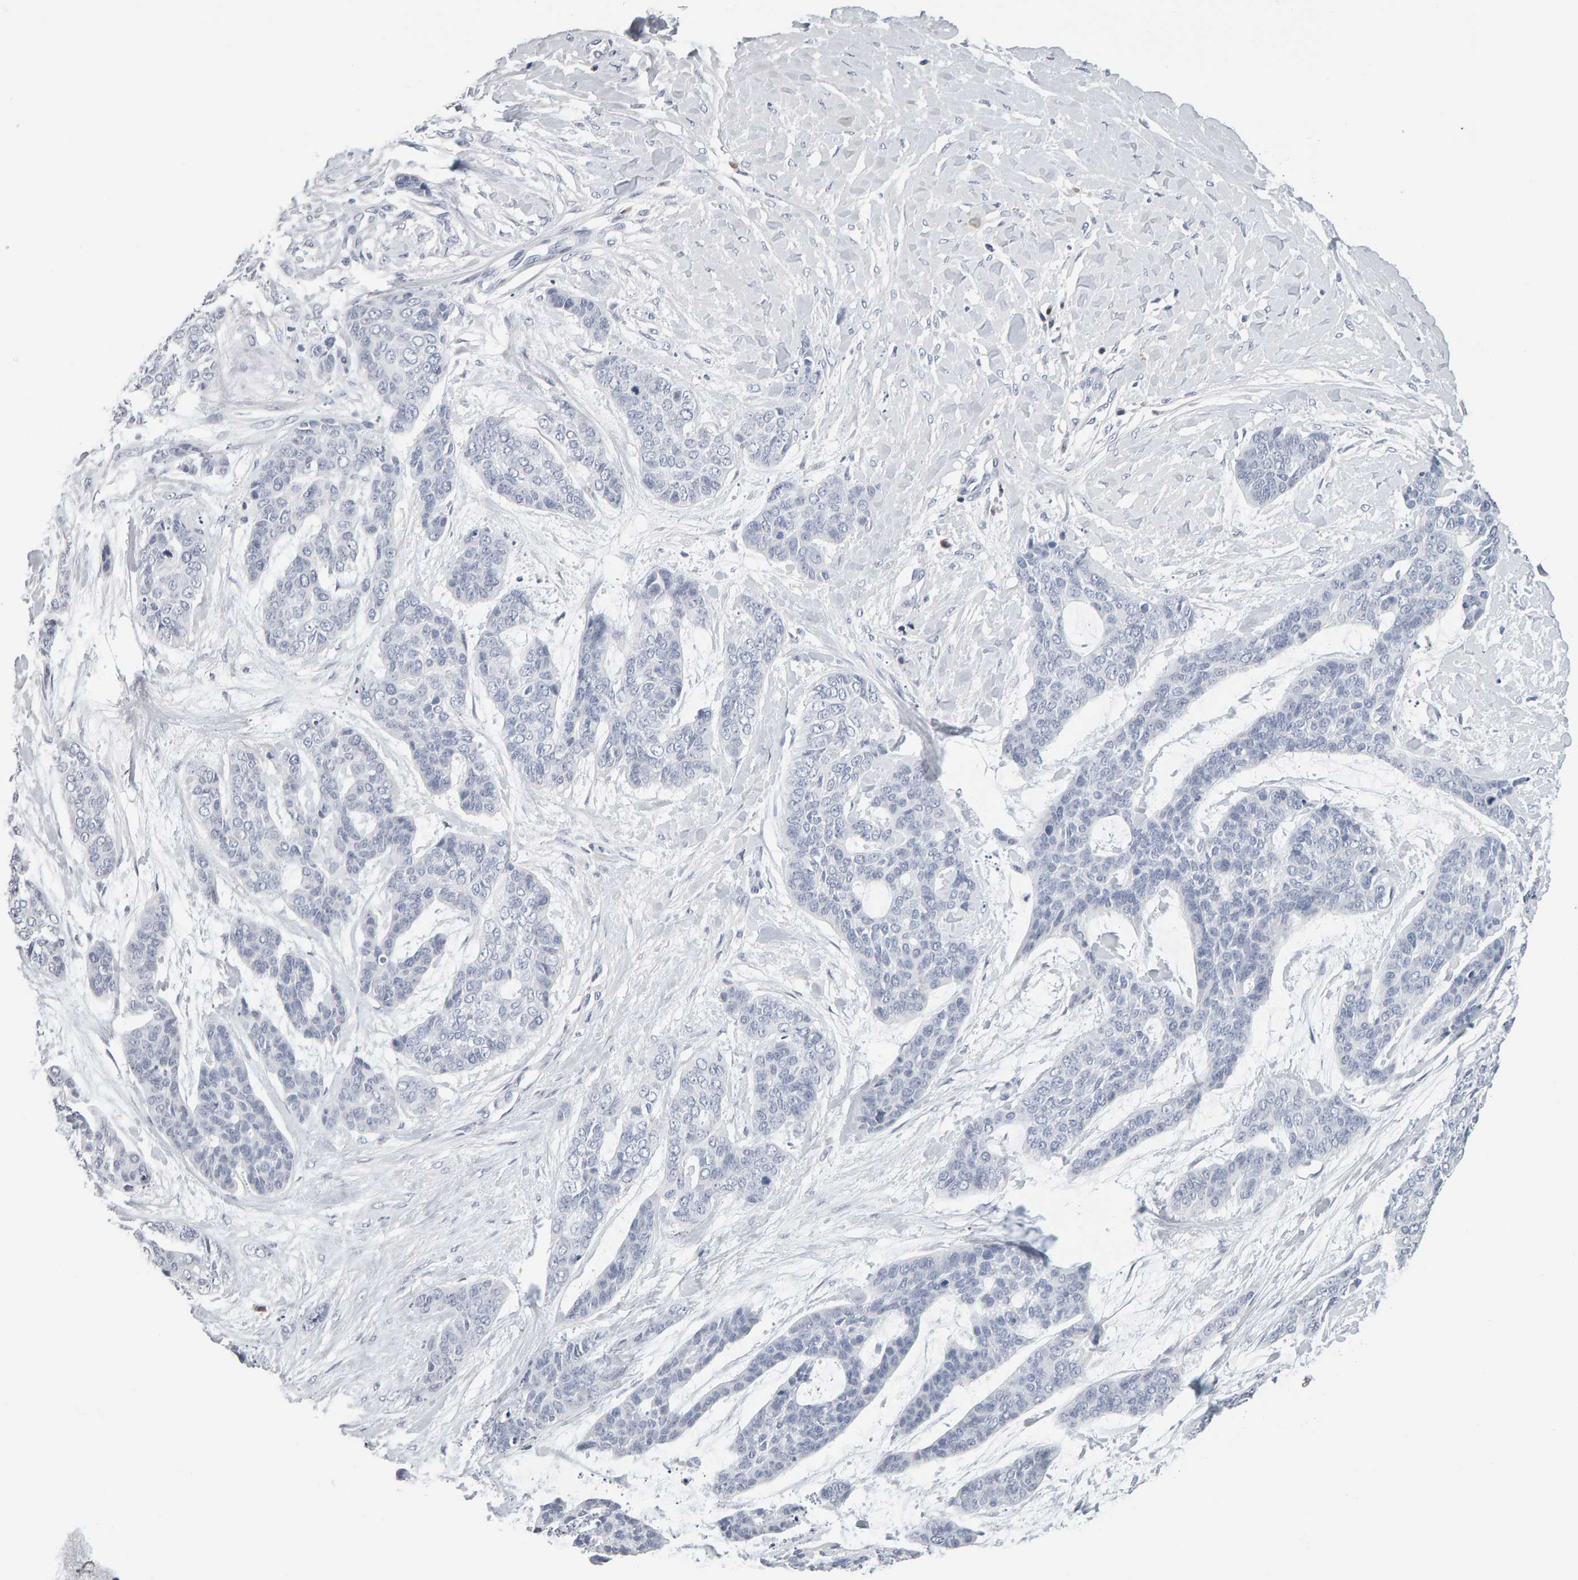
{"staining": {"intensity": "negative", "quantity": "none", "location": "none"}, "tissue": "skin cancer", "cell_type": "Tumor cells", "image_type": "cancer", "snomed": [{"axis": "morphology", "description": "Basal cell carcinoma"}, {"axis": "topography", "description": "Skin"}], "caption": "There is no significant expression in tumor cells of skin cancer.", "gene": "CTH", "patient": {"sex": "female", "age": 64}}